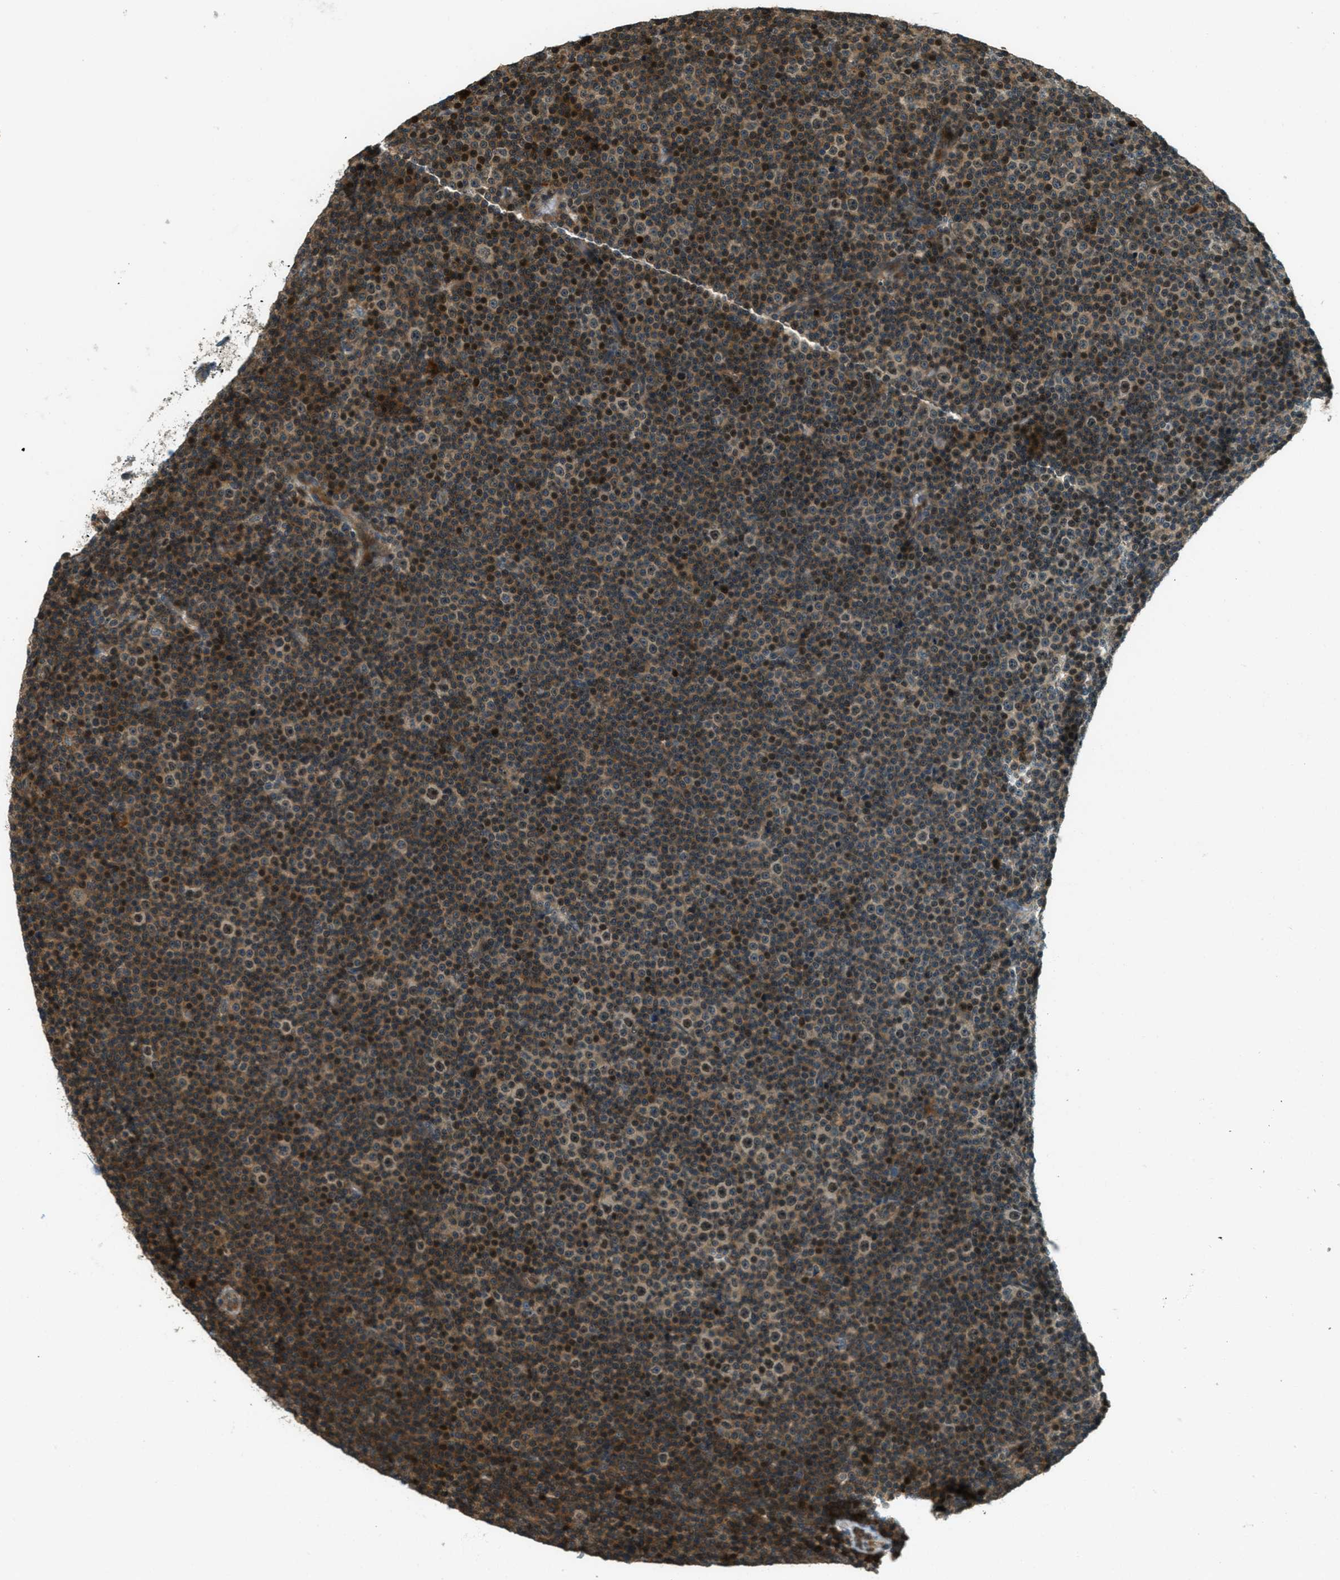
{"staining": {"intensity": "strong", "quantity": "25%-75%", "location": "nuclear"}, "tissue": "lymphoma", "cell_type": "Tumor cells", "image_type": "cancer", "snomed": [{"axis": "morphology", "description": "Malignant lymphoma, non-Hodgkin's type, Low grade"}, {"axis": "topography", "description": "Lymph node"}], "caption": "Protein analysis of lymphoma tissue exhibits strong nuclear staining in about 25%-75% of tumor cells.", "gene": "PTPN23", "patient": {"sex": "female", "age": 67}}